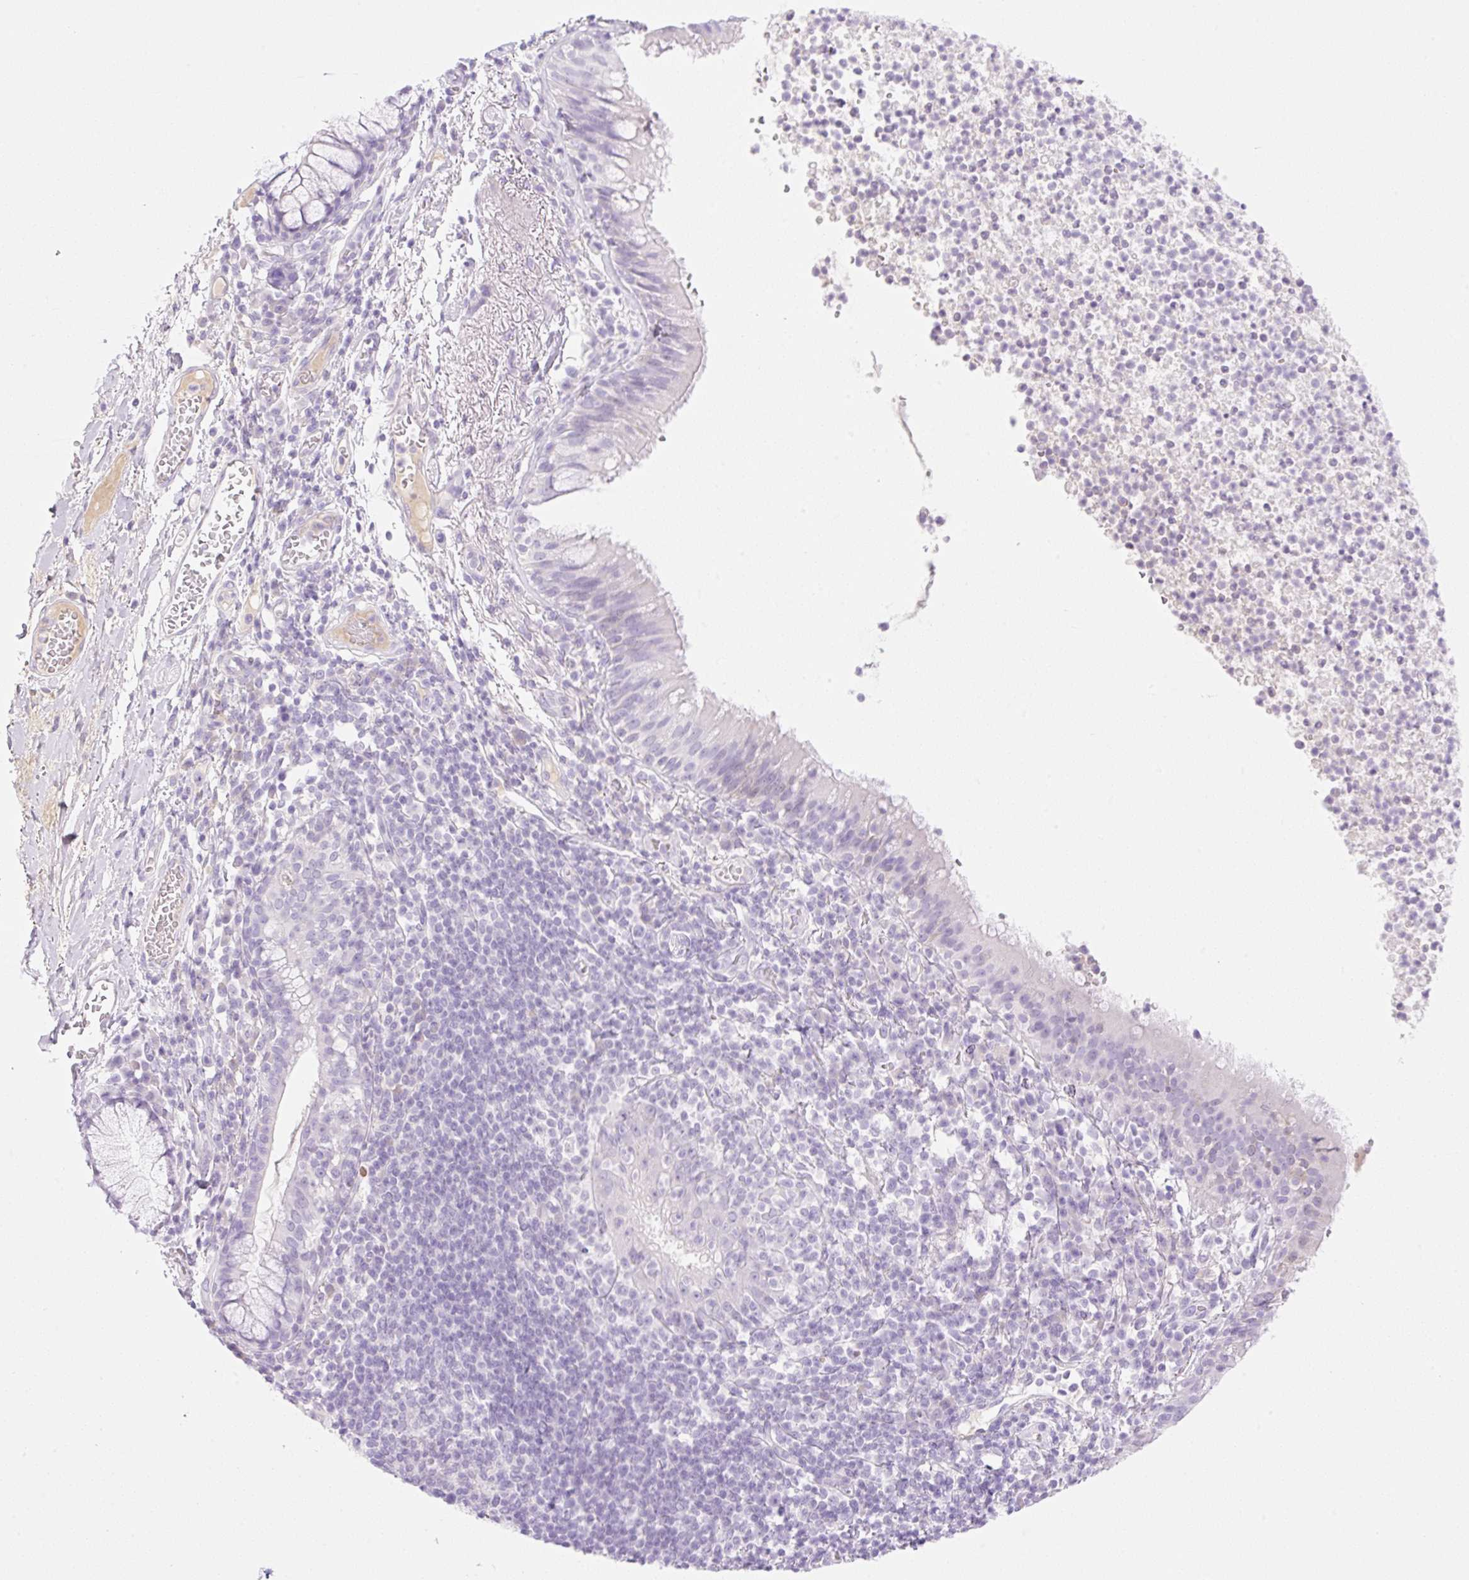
{"staining": {"intensity": "negative", "quantity": "none", "location": "none"}, "tissue": "bronchus", "cell_type": "Respiratory epithelial cells", "image_type": "normal", "snomed": [{"axis": "morphology", "description": "Normal tissue, NOS"}, {"axis": "topography", "description": "Cartilage tissue"}, {"axis": "topography", "description": "Bronchus"}], "caption": "A high-resolution micrograph shows IHC staining of benign bronchus, which shows no significant positivity in respiratory epithelial cells. The staining is performed using DAB brown chromogen with nuclei counter-stained in using hematoxylin.", "gene": "PALM3", "patient": {"sex": "male", "age": 56}}